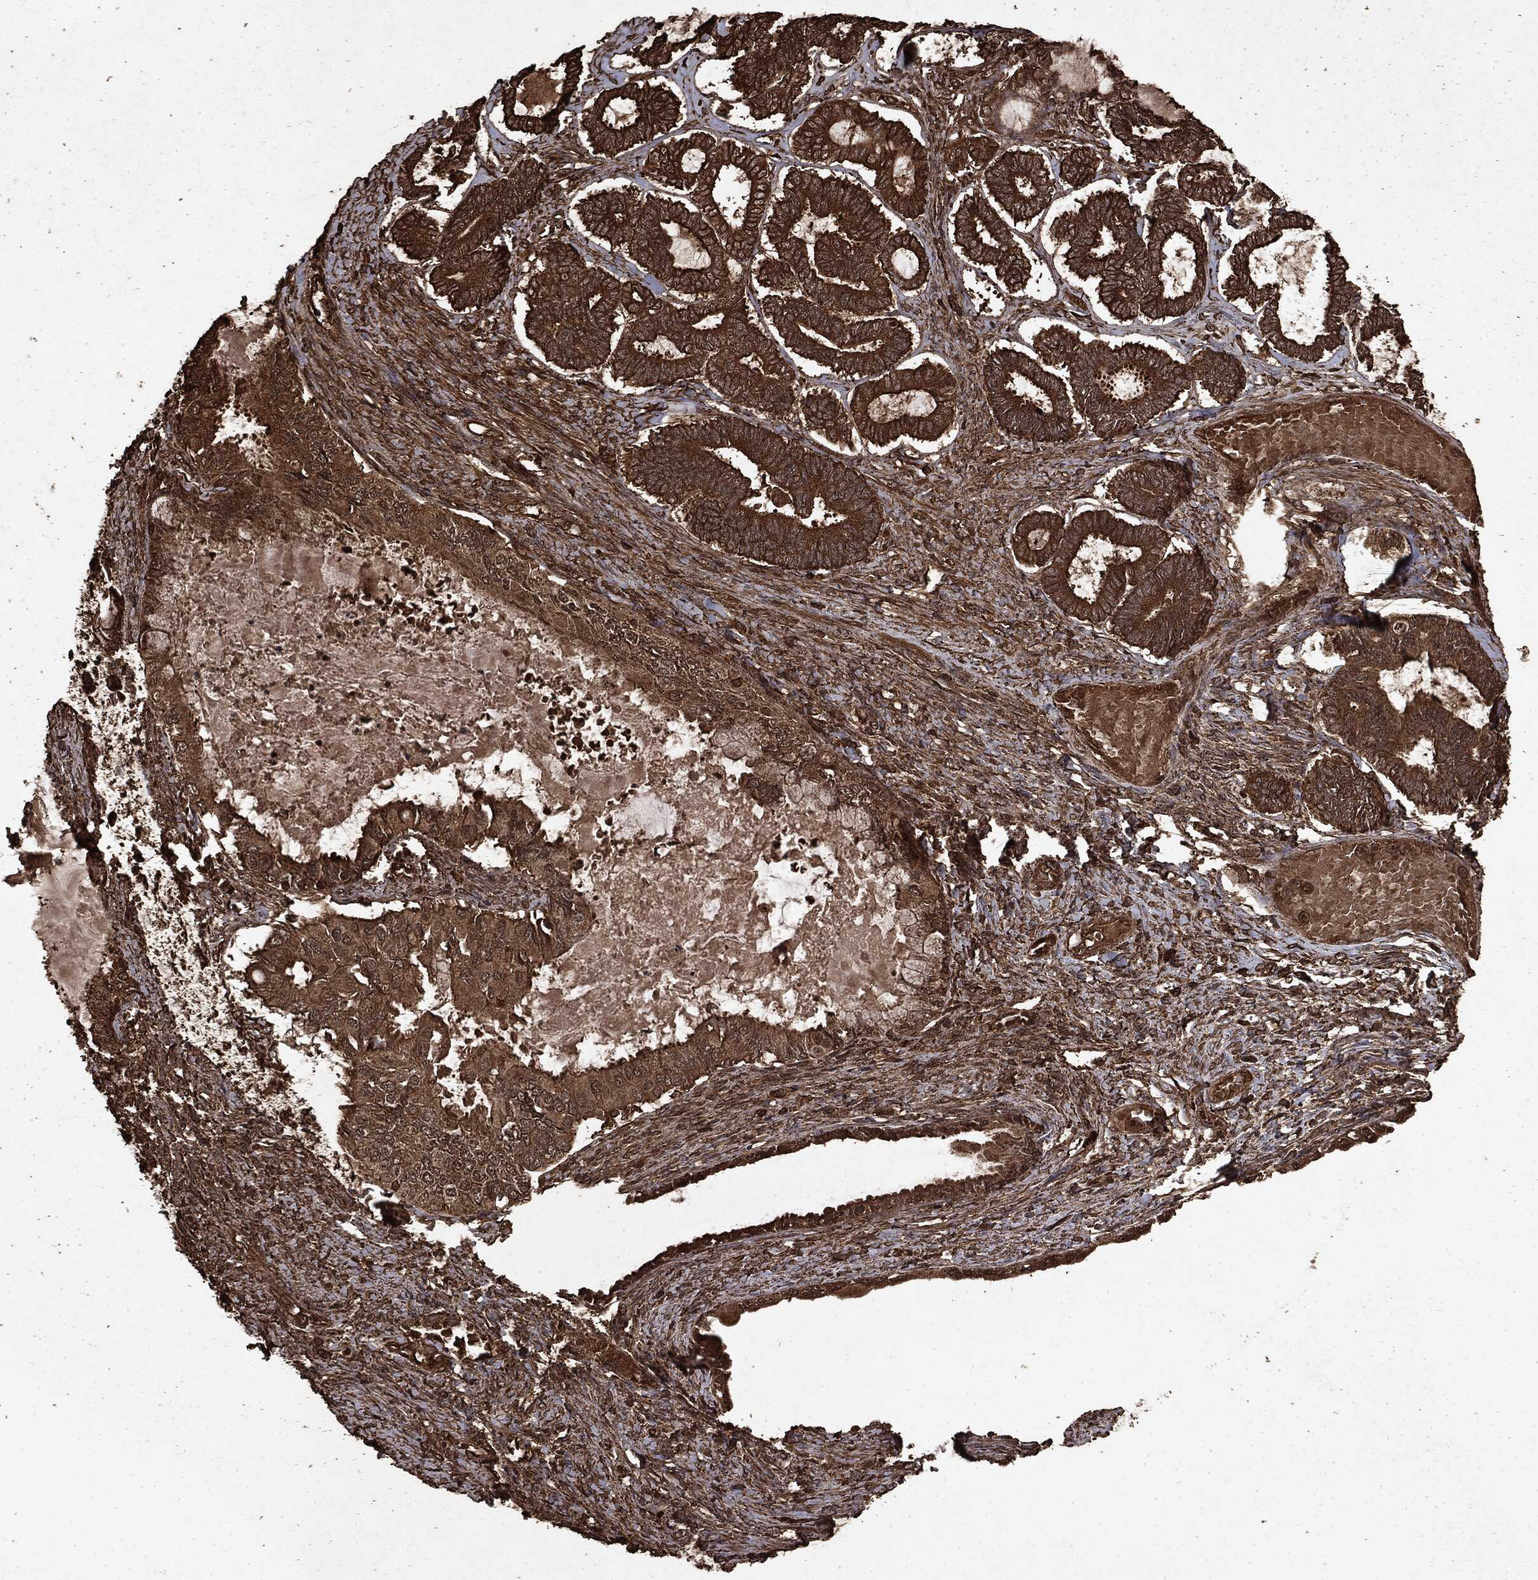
{"staining": {"intensity": "strong", "quantity": ">75%", "location": "cytoplasmic/membranous"}, "tissue": "ovarian cancer", "cell_type": "Tumor cells", "image_type": "cancer", "snomed": [{"axis": "morphology", "description": "Carcinoma, endometroid"}, {"axis": "topography", "description": "Ovary"}], "caption": "Strong cytoplasmic/membranous protein positivity is identified in approximately >75% of tumor cells in ovarian endometroid carcinoma.", "gene": "ARAF", "patient": {"sex": "female", "age": 70}}